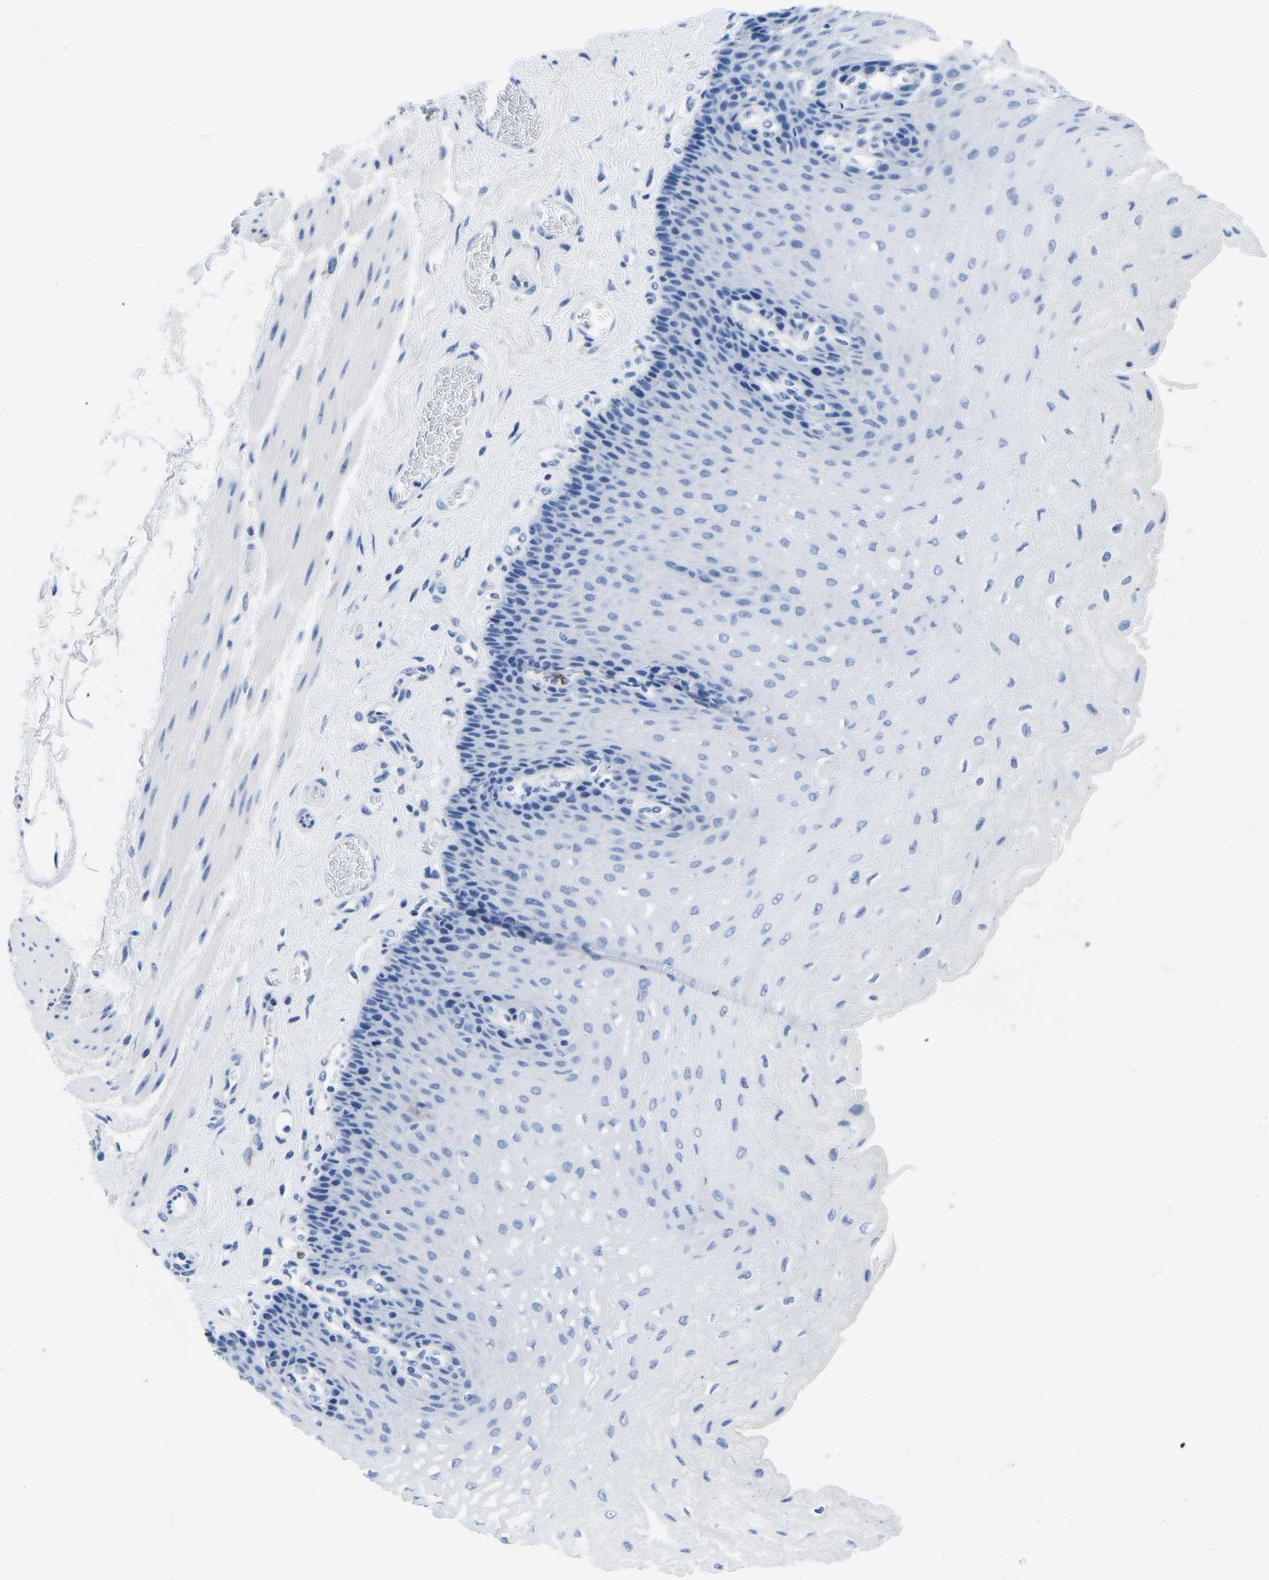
{"staining": {"intensity": "negative", "quantity": "none", "location": "none"}, "tissue": "esophagus", "cell_type": "Squamous epithelial cells", "image_type": "normal", "snomed": [{"axis": "morphology", "description": "Normal tissue, NOS"}, {"axis": "topography", "description": "Esophagus"}], "caption": "DAB immunohistochemical staining of unremarkable esophagus demonstrates no significant expression in squamous epithelial cells.", "gene": "CYP1A2", "patient": {"sex": "female", "age": 72}}